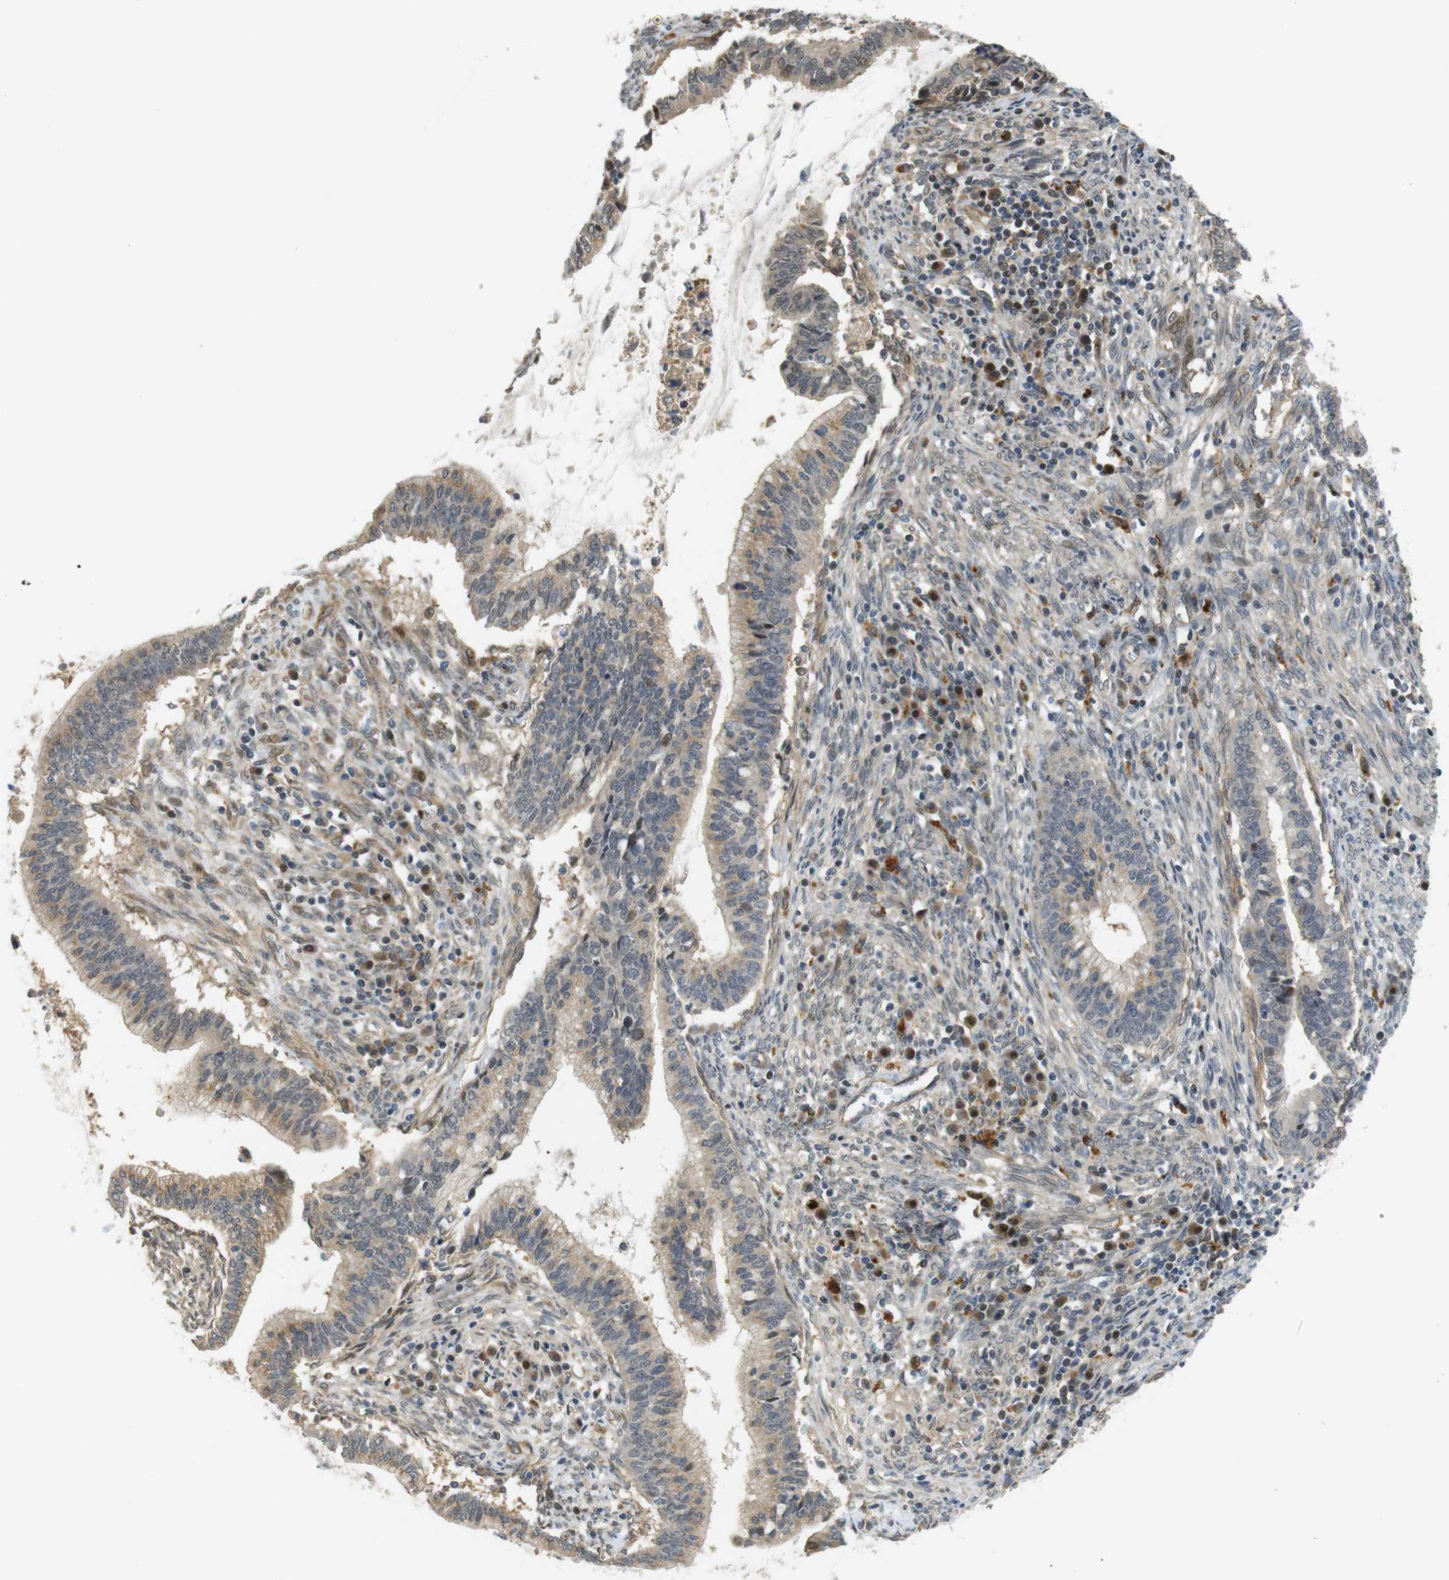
{"staining": {"intensity": "weak", "quantity": "25%-75%", "location": "cytoplasmic/membranous"}, "tissue": "cervical cancer", "cell_type": "Tumor cells", "image_type": "cancer", "snomed": [{"axis": "morphology", "description": "Adenocarcinoma, NOS"}, {"axis": "topography", "description": "Cervix"}], "caption": "Immunohistochemistry micrograph of cervical cancer stained for a protein (brown), which demonstrates low levels of weak cytoplasmic/membranous expression in about 25%-75% of tumor cells.", "gene": "TSPAN9", "patient": {"sex": "female", "age": 44}}